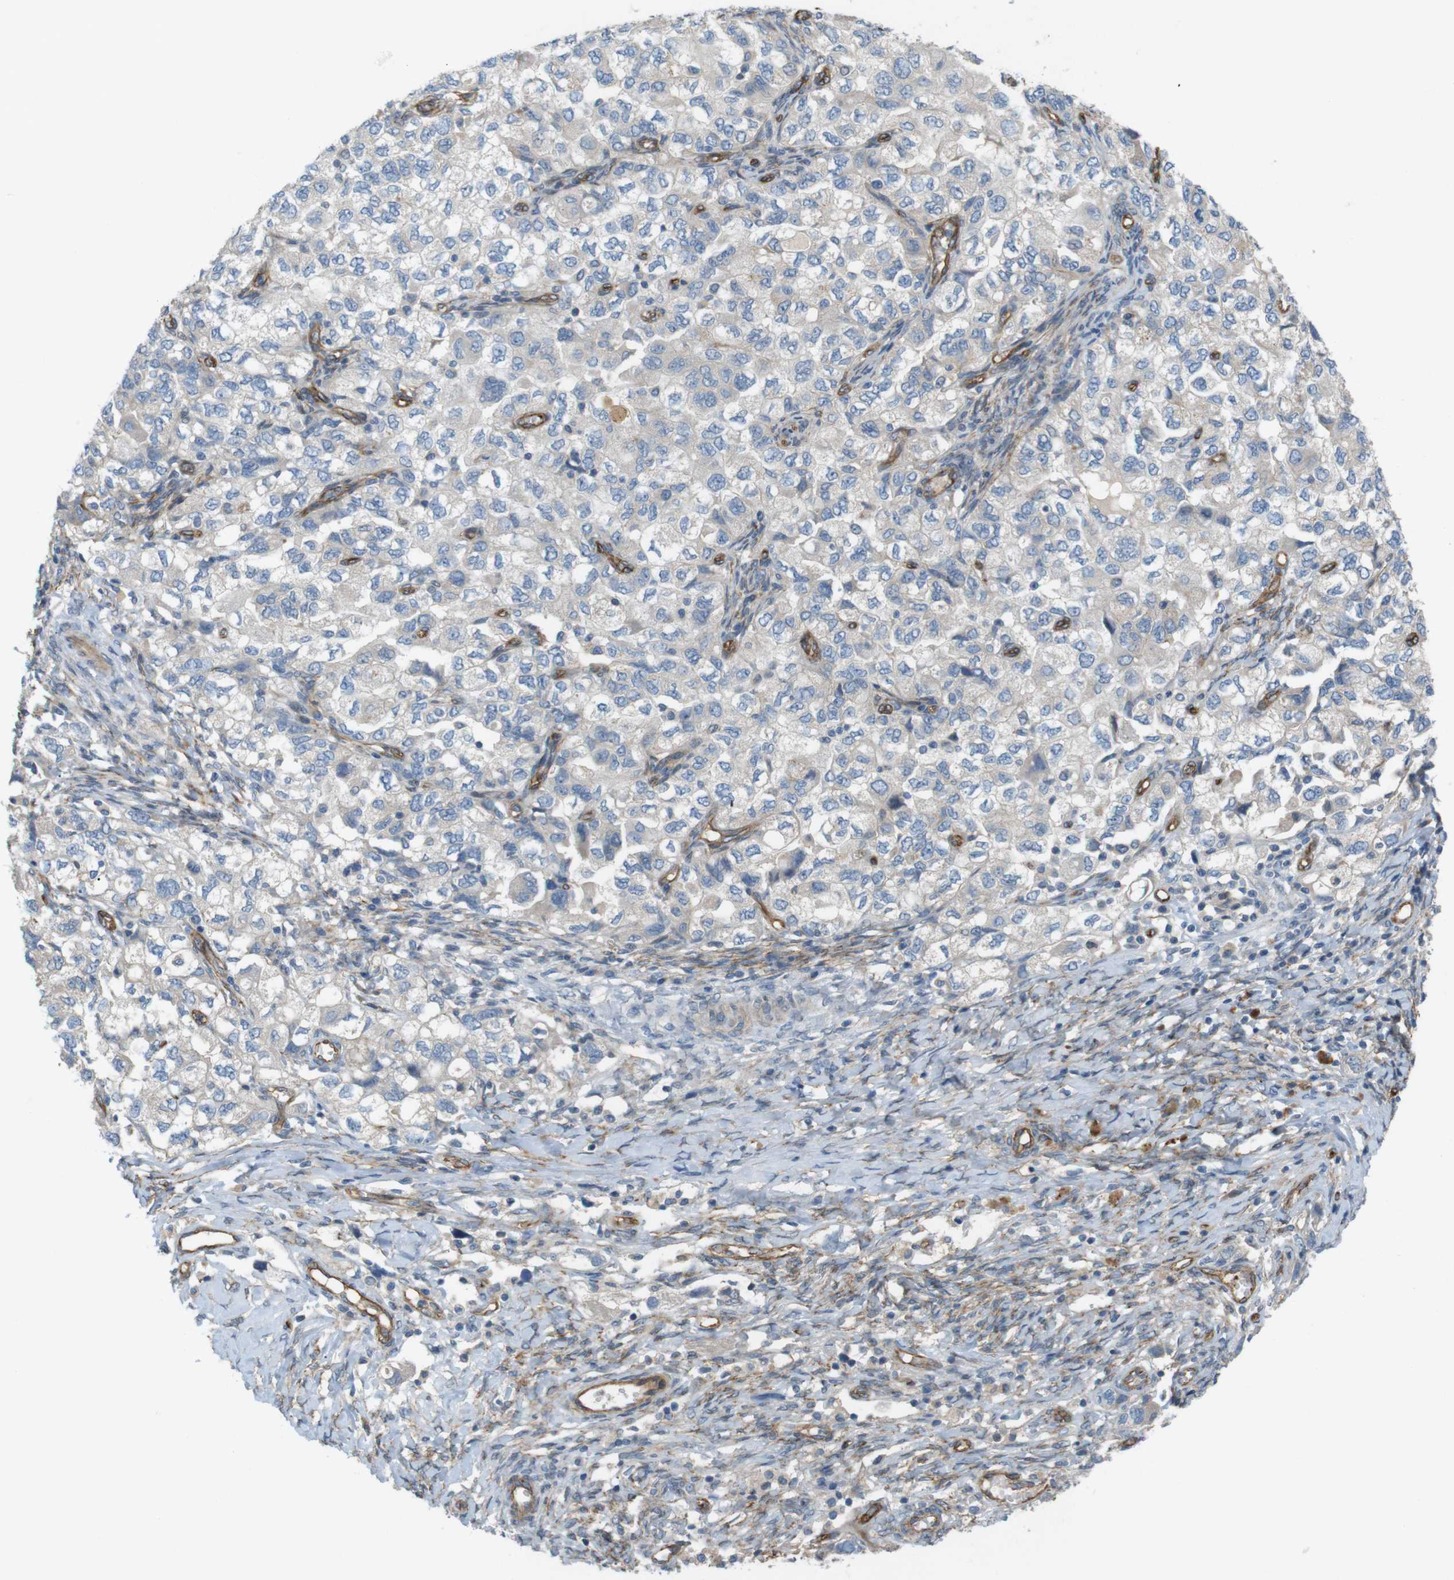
{"staining": {"intensity": "weak", "quantity": ">75%", "location": "cytoplasmic/membranous"}, "tissue": "ovarian cancer", "cell_type": "Tumor cells", "image_type": "cancer", "snomed": [{"axis": "morphology", "description": "Carcinoma, NOS"}, {"axis": "morphology", "description": "Cystadenocarcinoma, serous, NOS"}, {"axis": "topography", "description": "Ovary"}], "caption": "Tumor cells show low levels of weak cytoplasmic/membranous staining in about >75% of cells in carcinoma (ovarian). (DAB (3,3'-diaminobenzidine) IHC with brightfield microscopy, high magnification).", "gene": "BVES", "patient": {"sex": "female", "age": 69}}